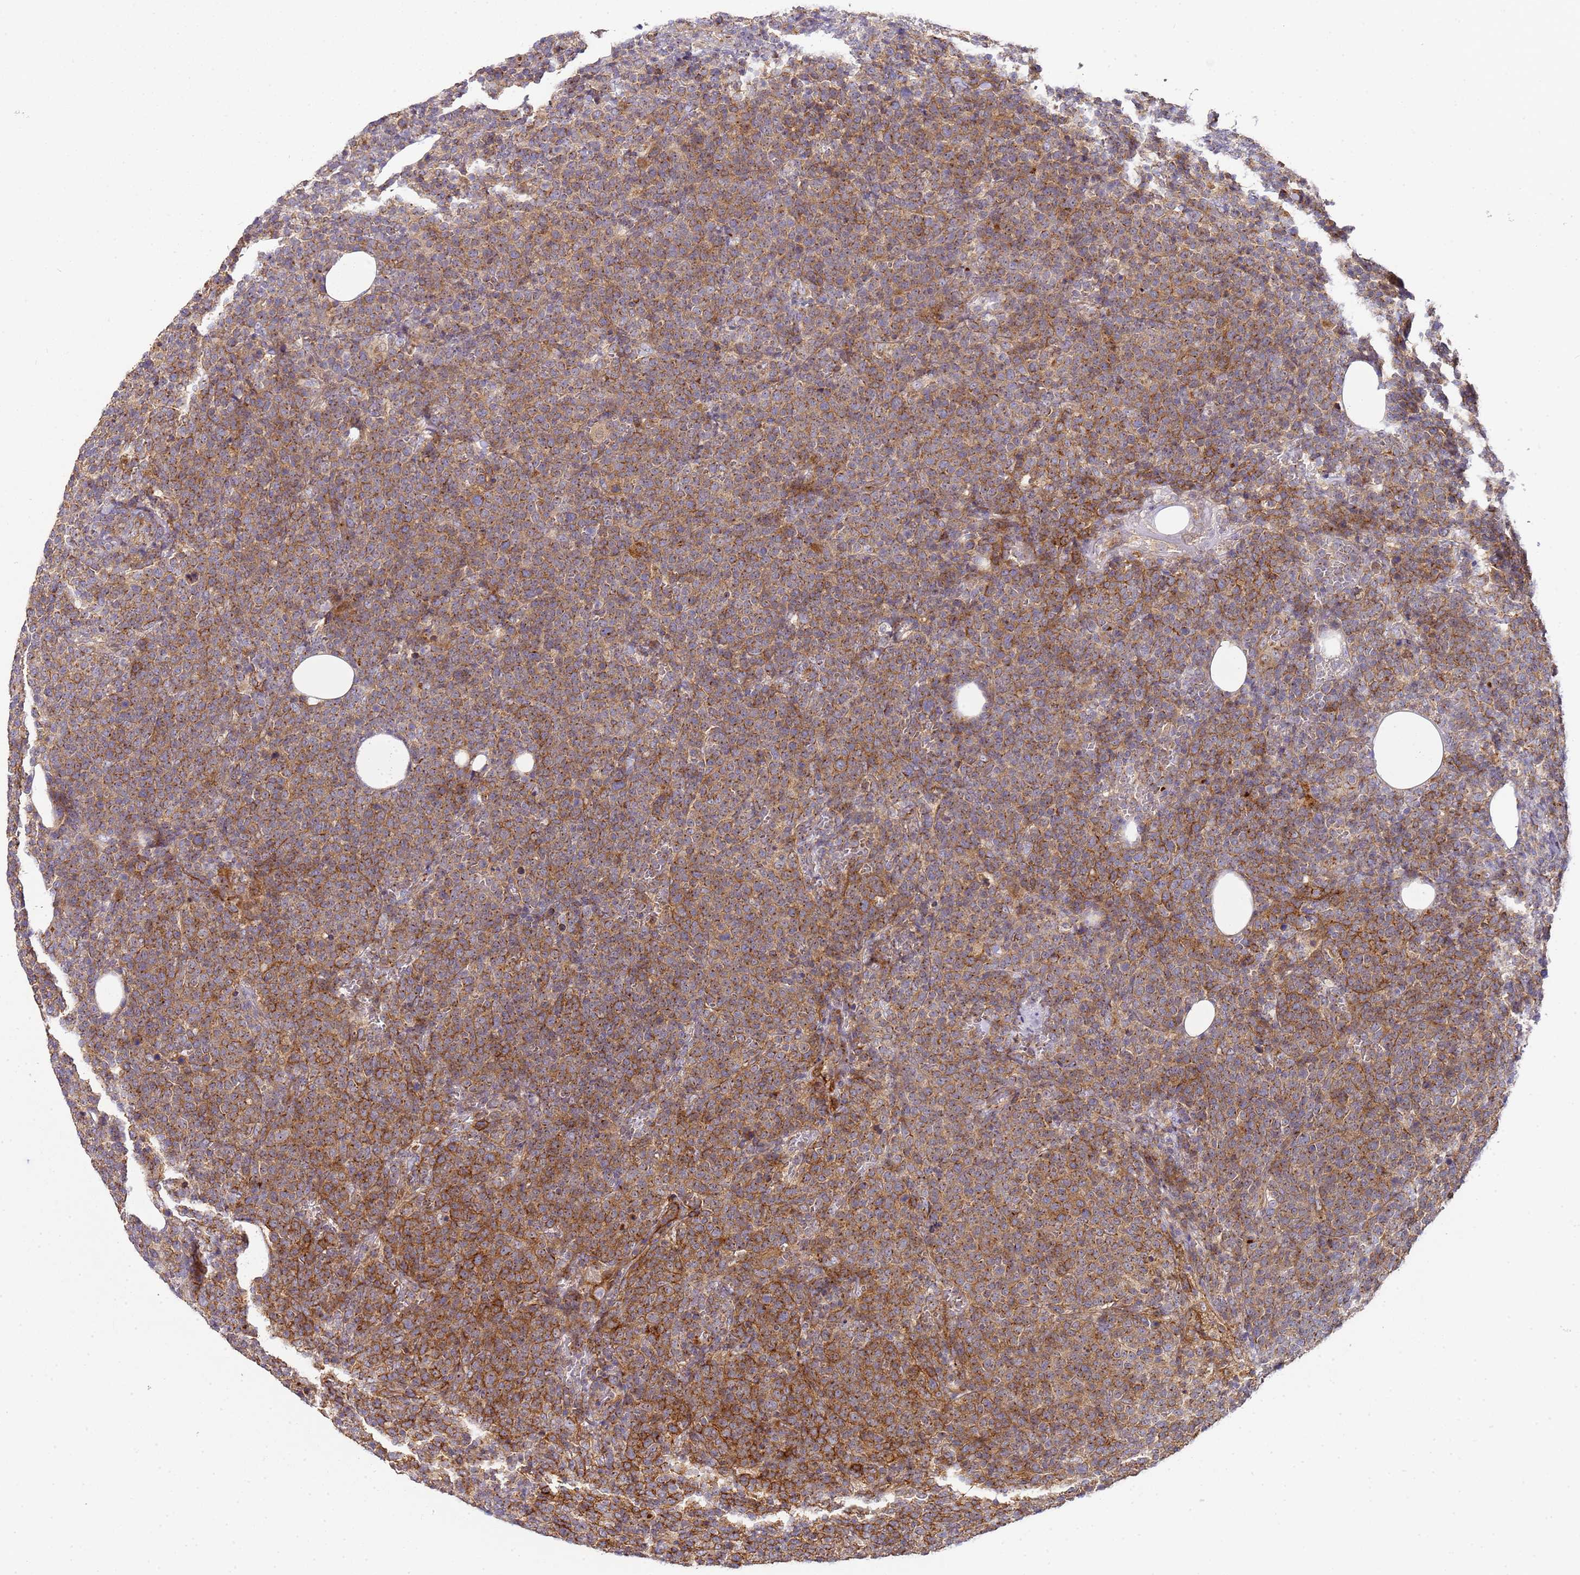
{"staining": {"intensity": "moderate", "quantity": ">75%", "location": "cytoplasmic/membranous"}, "tissue": "lymphoma", "cell_type": "Tumor cells", "image_type": "cancer", "snomed": [{"axis": "morphology", "description": "Malignant lymphoma, non-Hodgkin's type, High grade"}, {"axis": "topography", "description": "Lymph node"}], "caption": "Malignant lymphoma, non-Hodgkin's type (high-grade) tissue shows moderate cytoplasmic/membranous expression in about >75% of tumor cells", "gene": "MRPL49", "patient": {"sex": "male", "age": 61}}